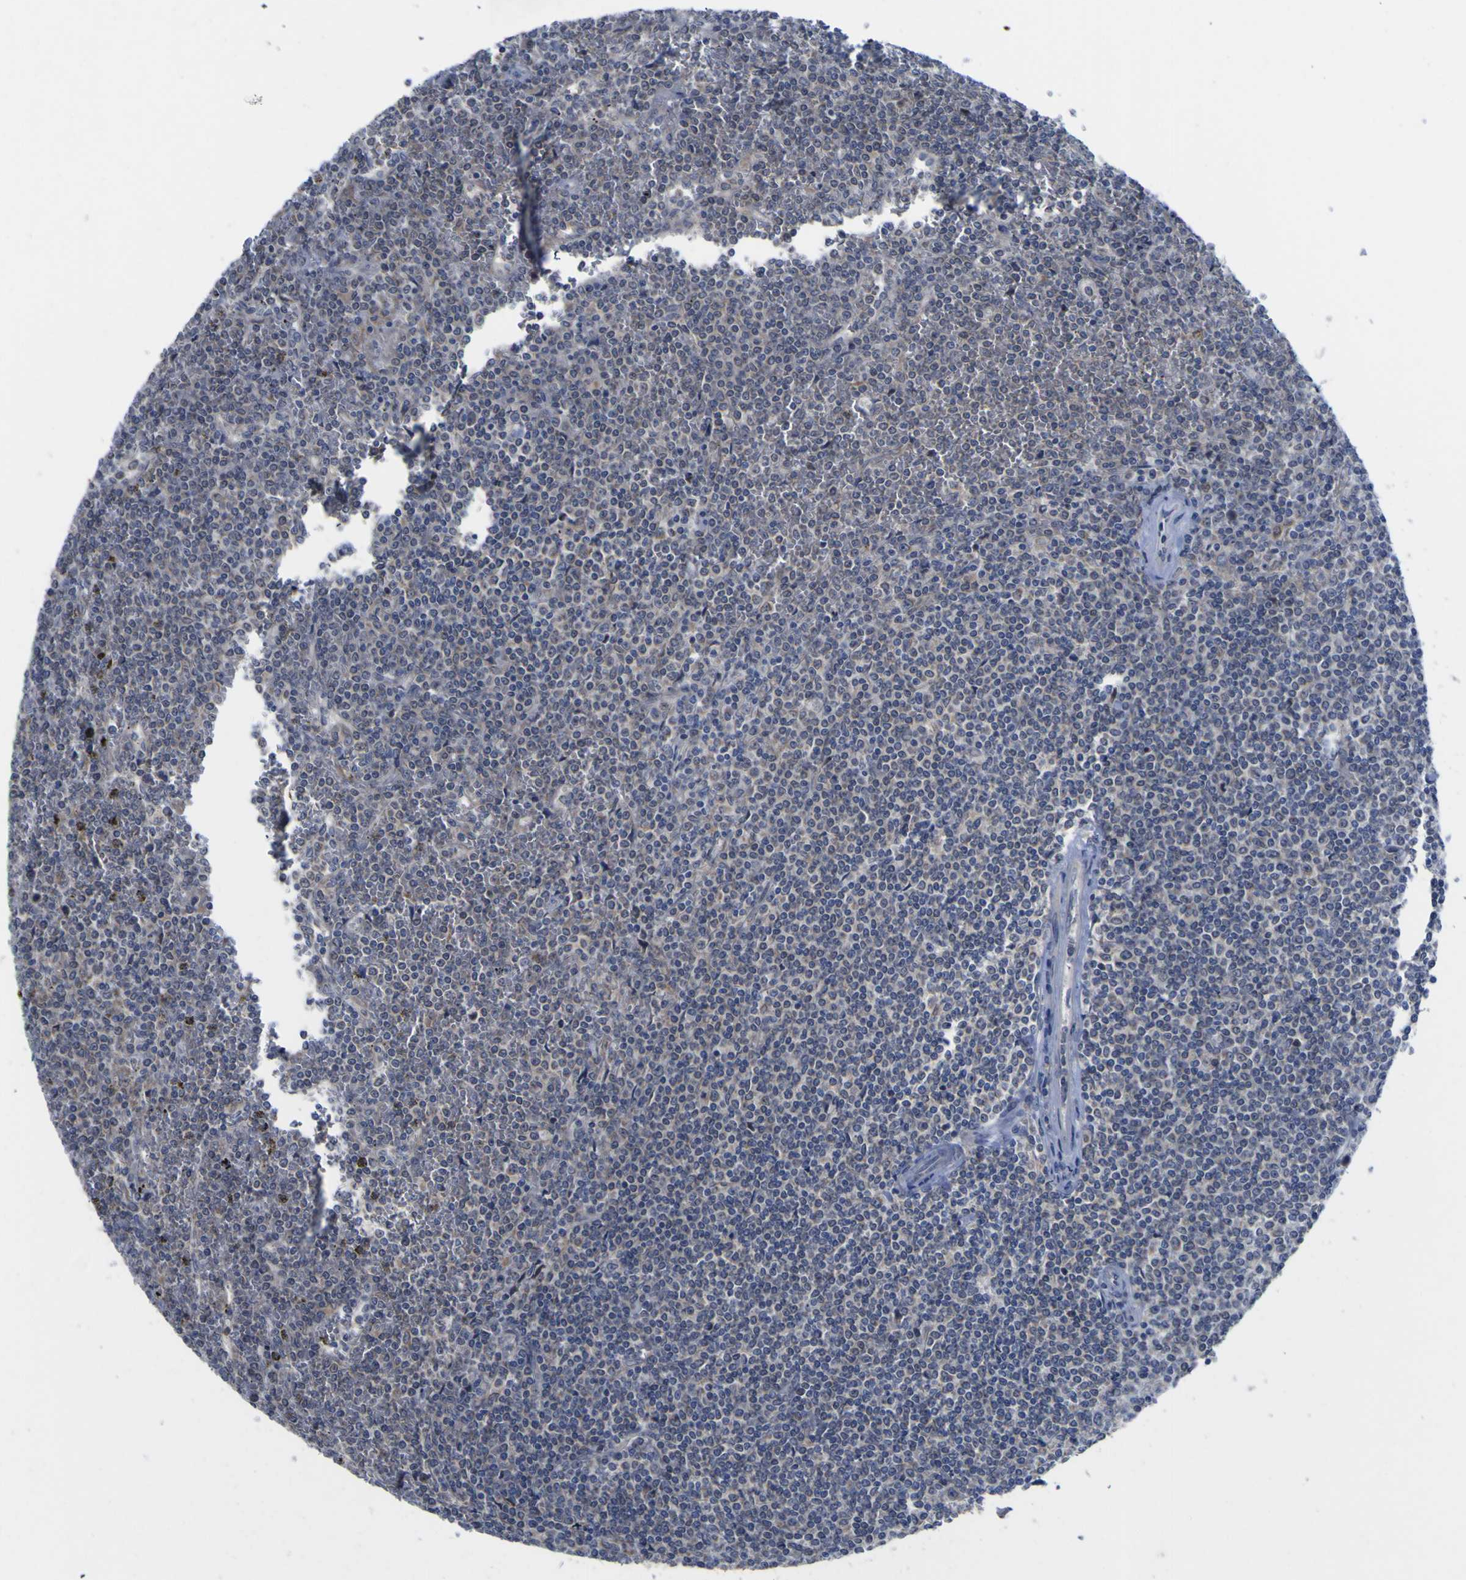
{"staining": {"intensity": "negative", "quantity": "none", "location": "none"}, "tissue": "lymphoma", "cell_type": "Tumor cells", "image_type": "cancer", "snomed": [{"axis": "morphology", "description": "Malignant lymphoma, non-Hodgkin's type, Low grade"}, {"axis": "topography", "description": "Spleen"}], "caption": "This is a image of IHC staining of malignant lymphoma, non-Hodgkin's type (low-grade), which shows no expression in tumor cells.", "gene": "TNFRSF11A", "patient": {"sex": "female", "age": 19}}